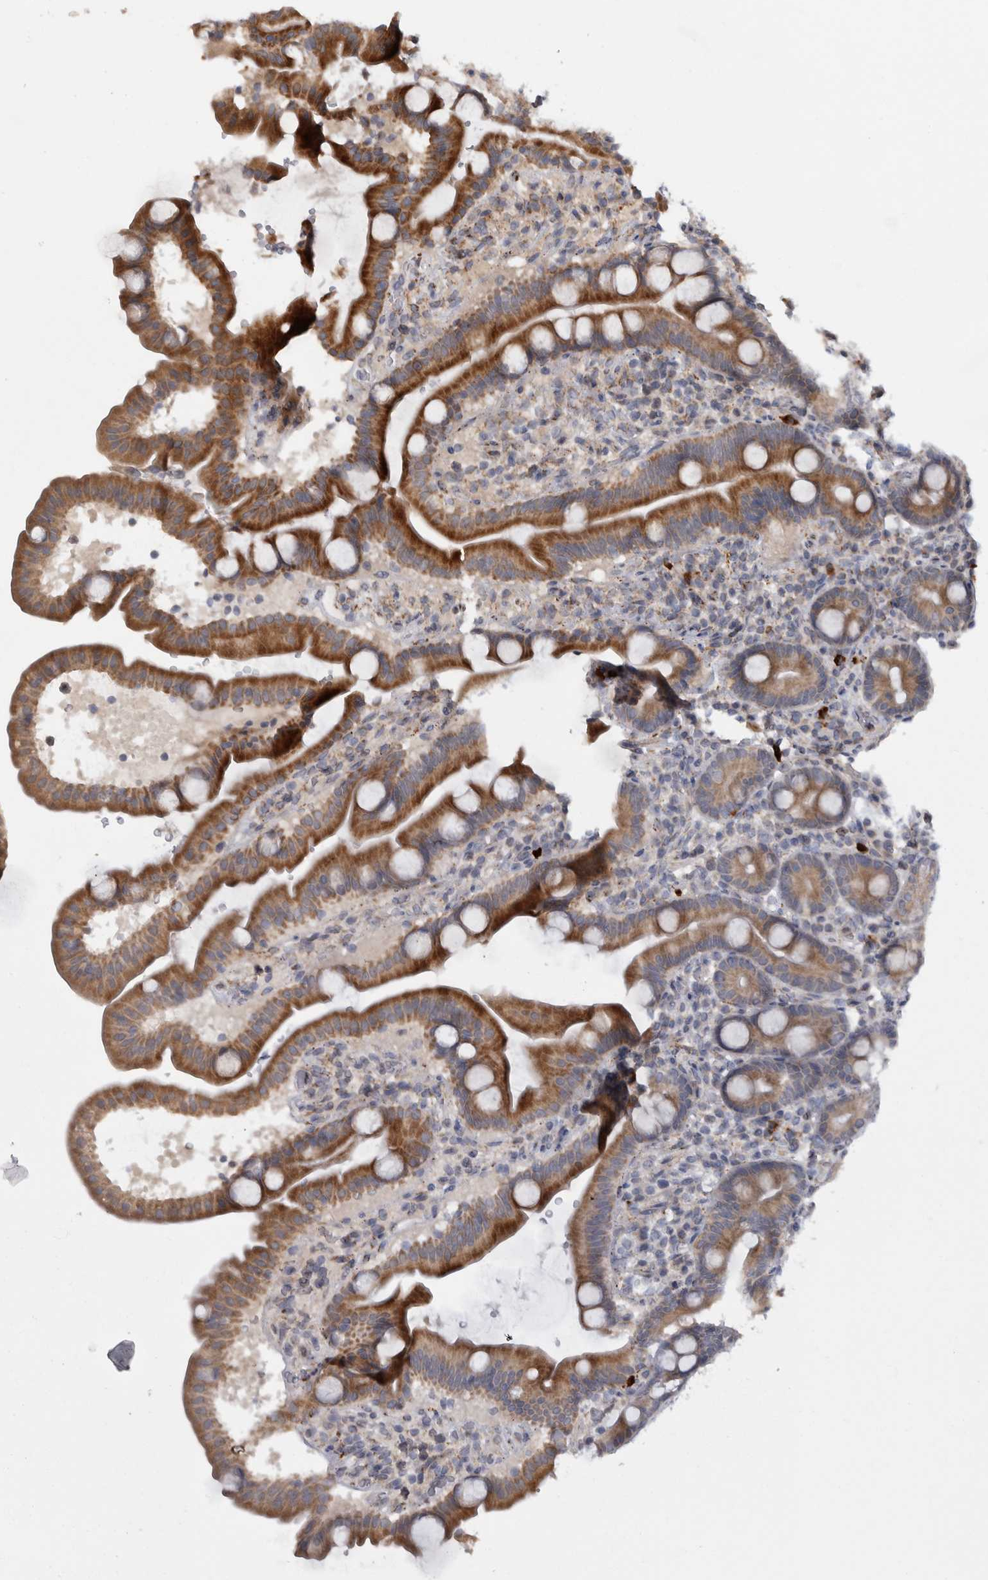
{"staining": {"intensity": "moderate", "quantity": ">75%", "location": "cytoplasmic/membranous"}, "tissue": "duodenum", "cell_type": "Glandular cells", "image_type": "normal", "snomed": [{"axis": "morphology", "description": "Normal tissue, NOS"}, {"axis": "topography", "description": "Duodenum"}], "caption": "Moderate cytoplasmic/membranous positivity is identified in approximately >75% of glandular cells in benign duodenum.", "gene": "RAB18", "patient": {"sex": "male", "age": 54}}